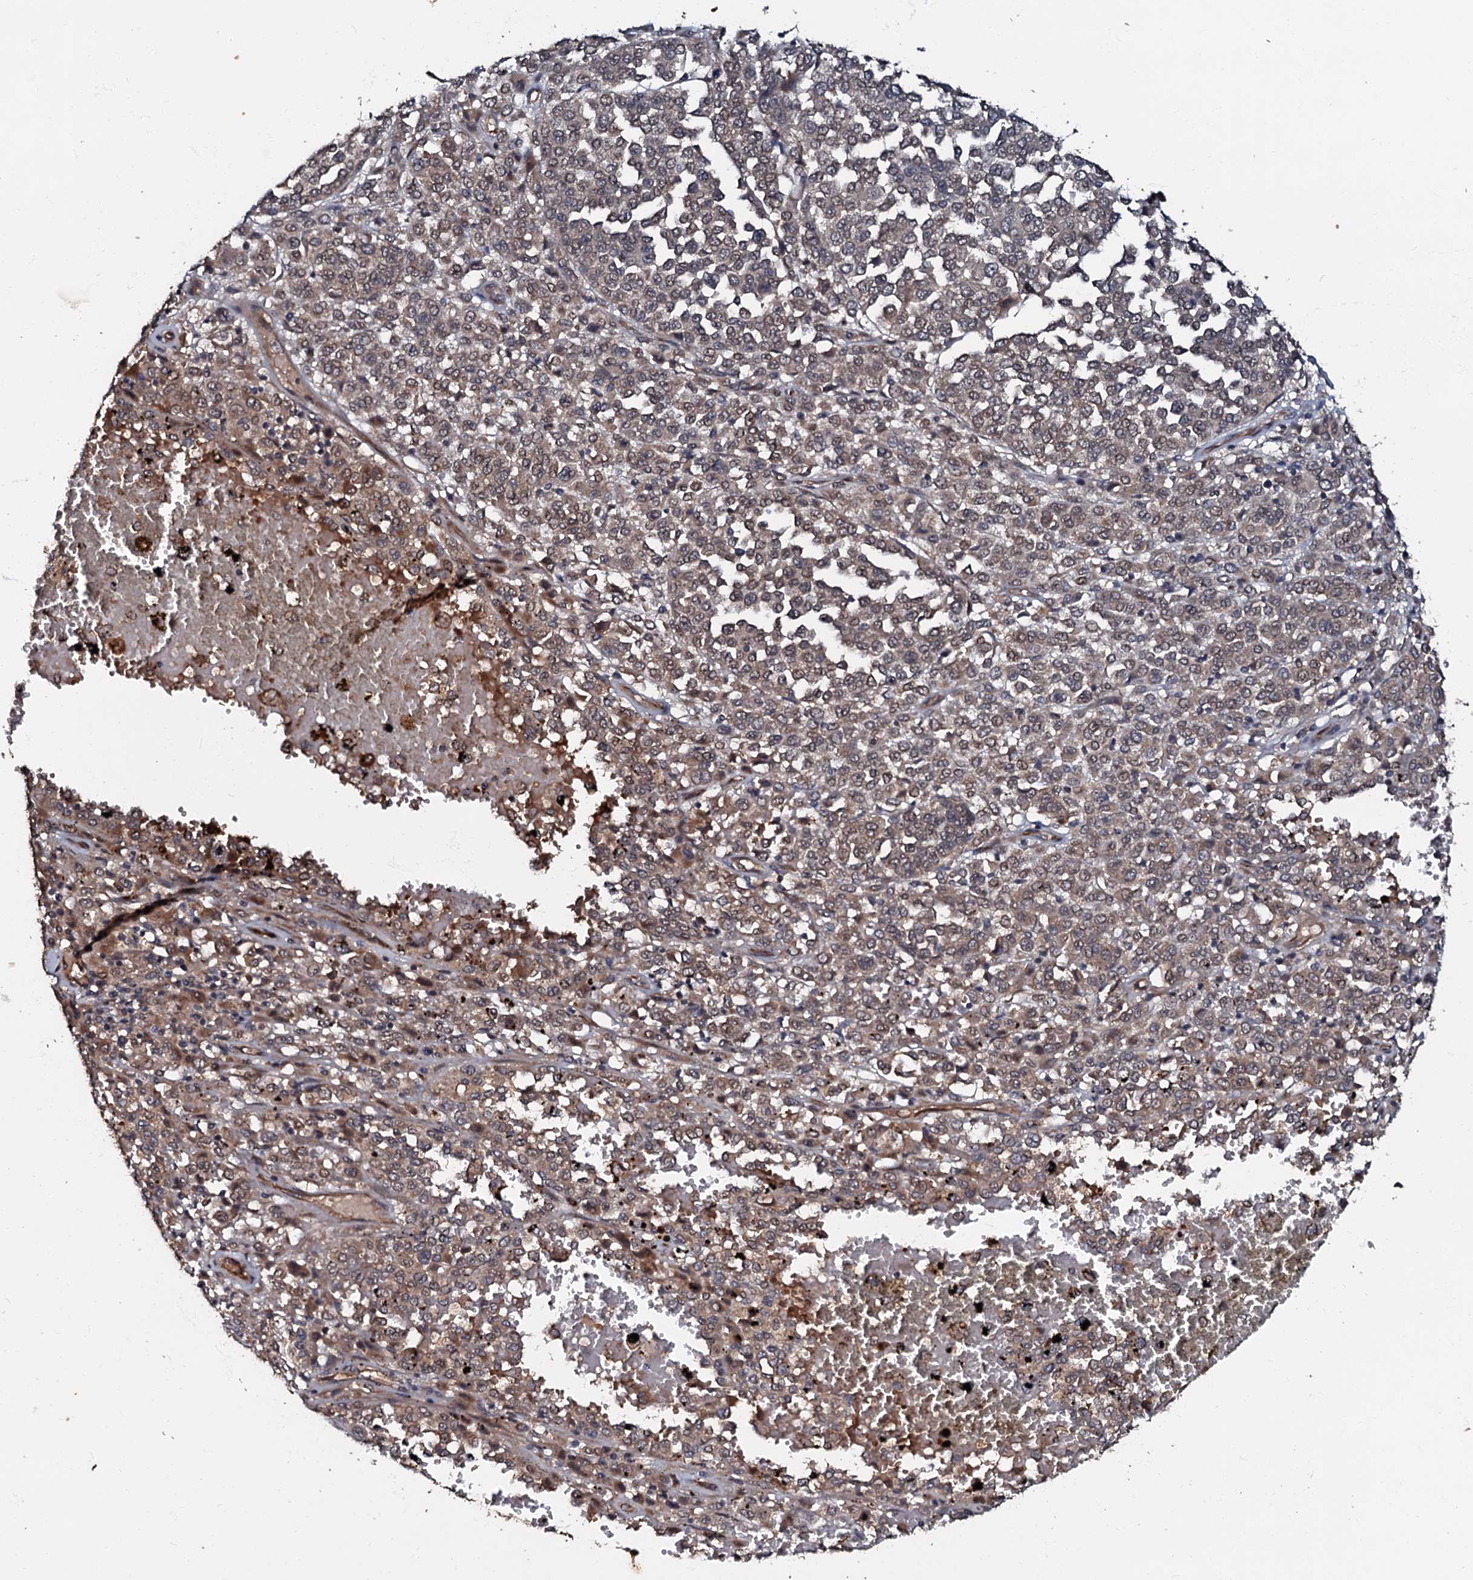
{"staining": {"intensity": "weak", "quantity": "25%-75%", "location": "cytoplasmic/membranous,nuclear"}, "tissue": "melanoma", "cell_type": "Tumor cells", "image_type": "cancer", "snomed": [{"axis": "morphology", "description": "Malignant melanoma, Metastatic site"}, {"axis": "topography", "description": "Pancreas"}], "caption": "Immunohistochemistry of melanoma displays low levels of weak cytoplasmic/membranous and nuclear expression in approximately 25%-75% of tumor cells. (DAB (3,3'-diaminobenzidine) = brown stain, brightfield microscopy at high magnification).", "gene": "MANSC4", "patient": {"sex": "female", "age": 30}}